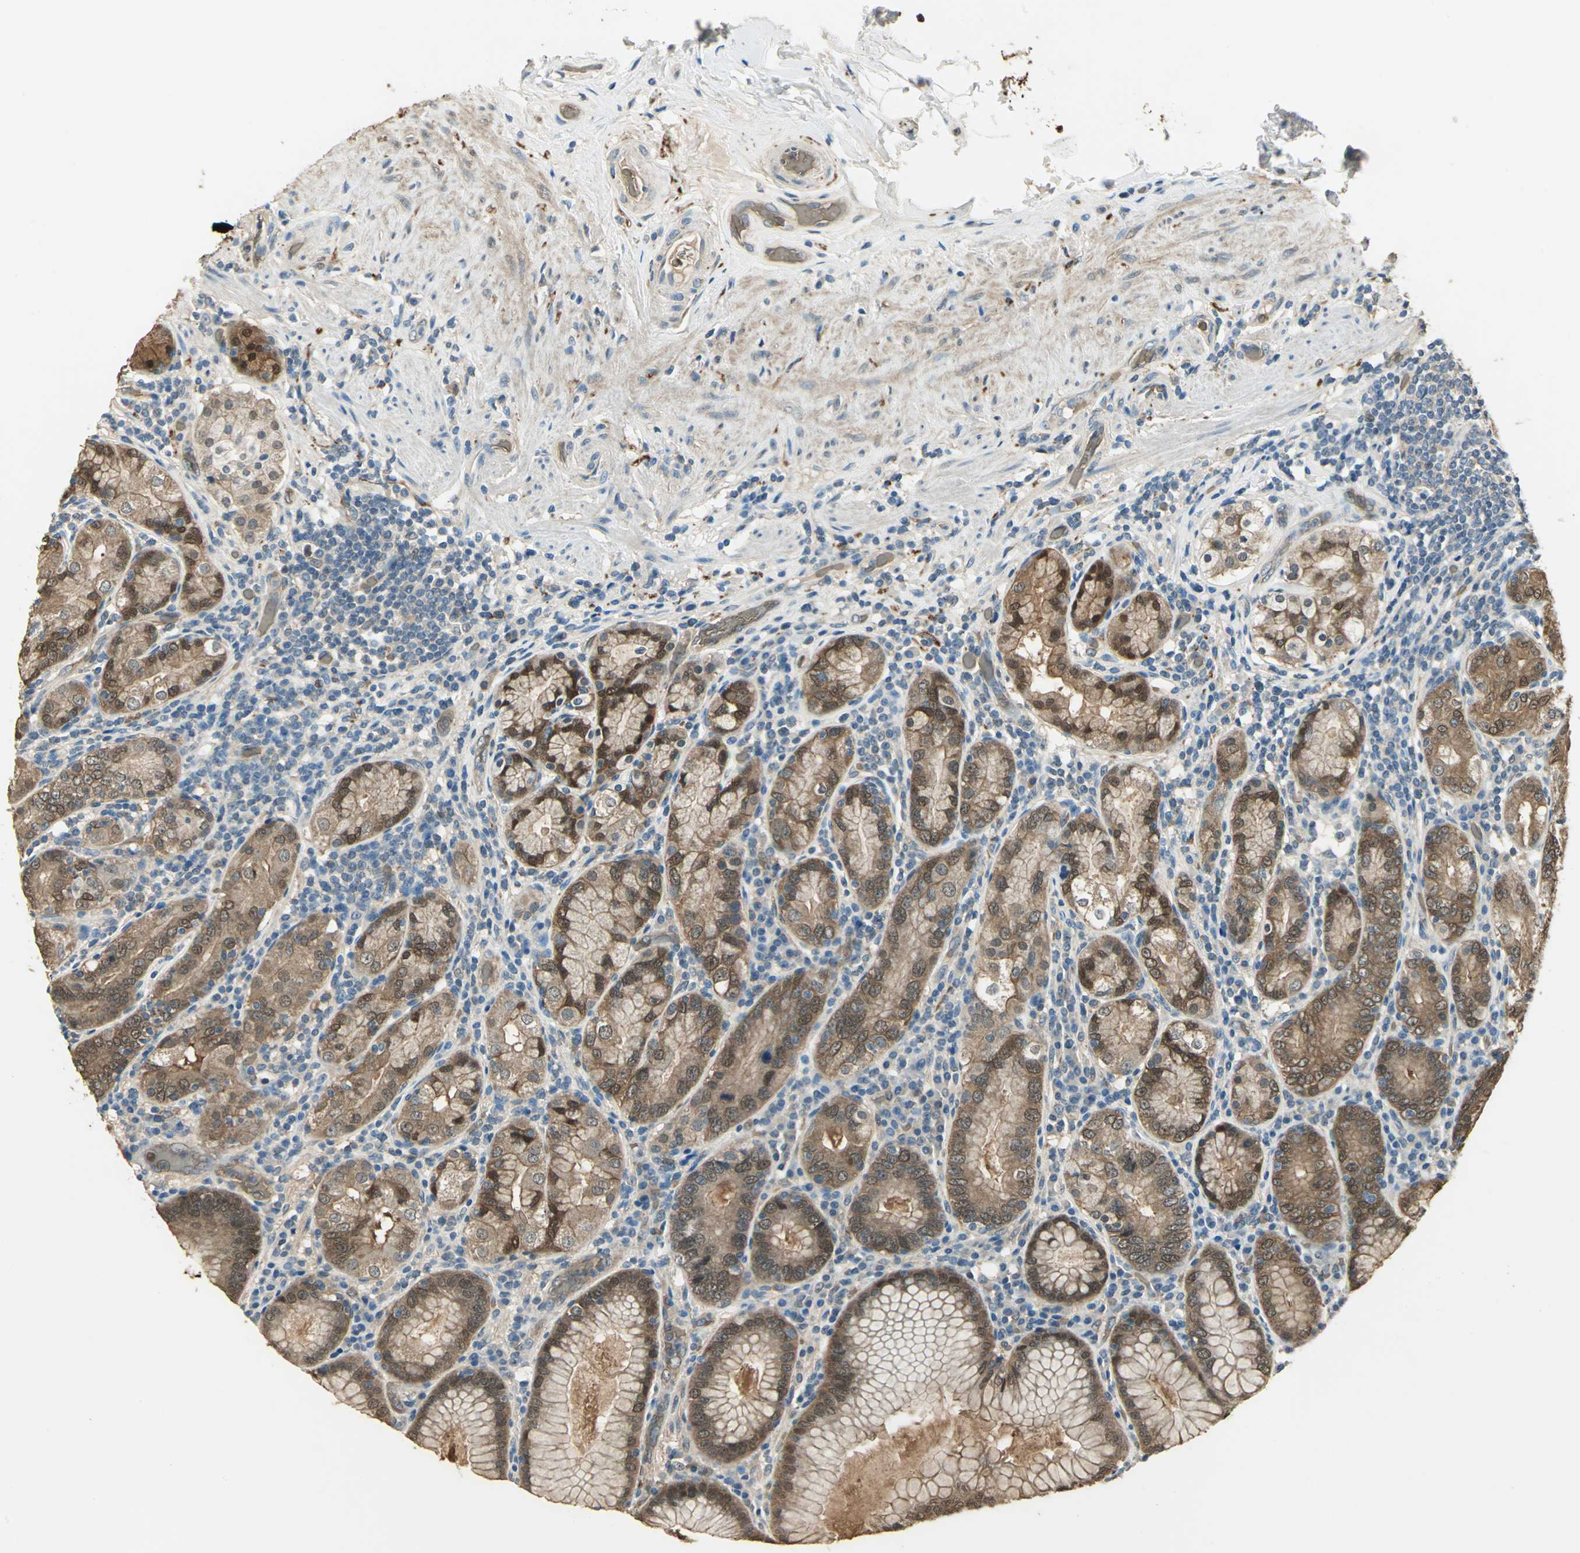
{"staining": {"intensity": "moderate", "quantity": ">75%", "location": "cytoplasmic/membranous,nuclear"}, "tissue": "stomach", "cell_type": "Glandular cells", "image_type": "normal", "snomed": [{"axis": "morphology", "description": "Normal tissue, NOS"}, {"axis": "topography", "description": "Stomach, lower"}], "caption": "Immunohistochemistry (IHC) staining of benign stomach, which displays medium levels of moderate cytoplasmic/membranous,nuclear staining in approximately >75% of glandular cells indicating moderate cytoplasmic/membranous,nuclear protein expression. The staining was performed using DAB (3,3'-diaminobenzidine) (brown) for protein detection and nuclei were counterstained in hematoxylin (blue).", "gene": "DDAH1", "patient": {"sex": "female", "age": 76}}